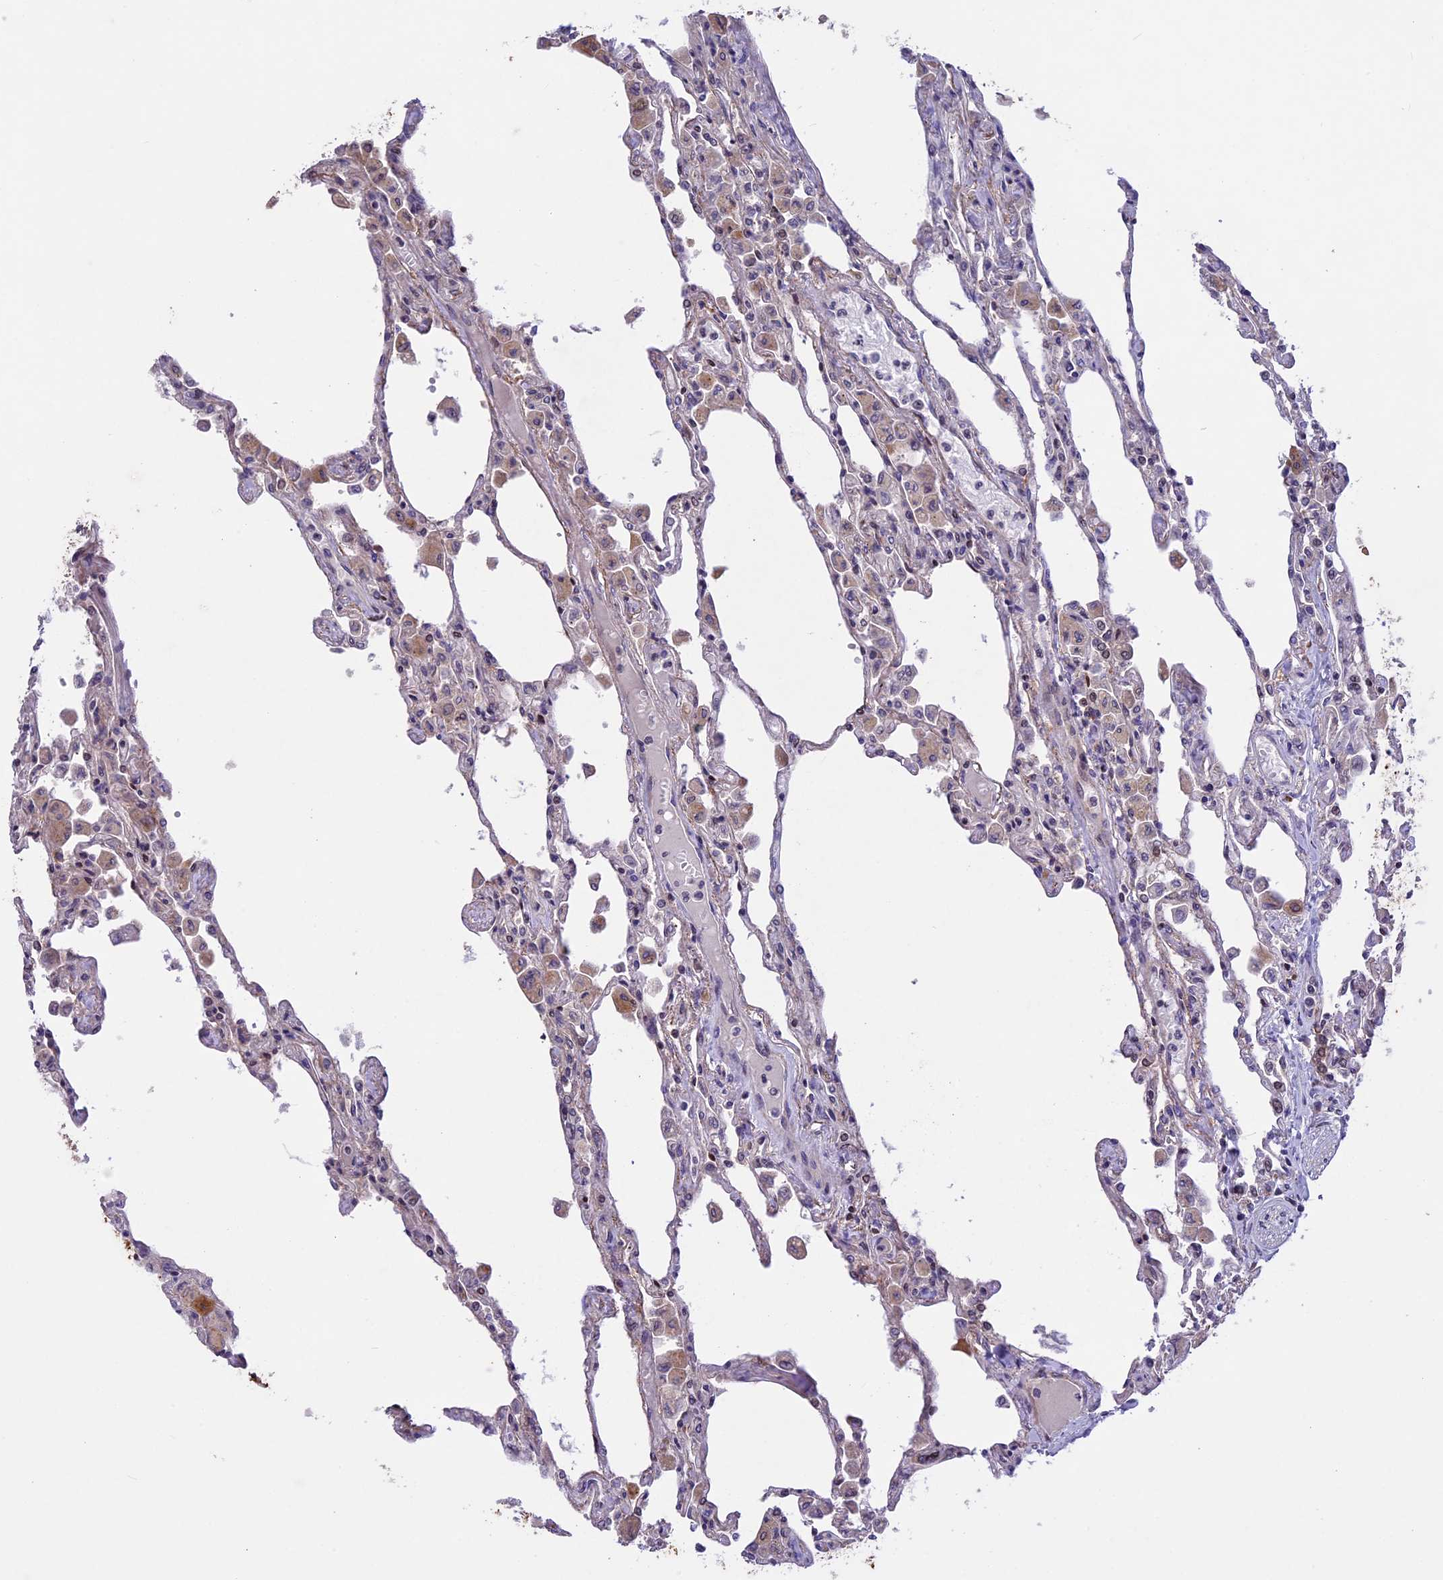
{"staining": {"intensity": "moderate", "quantity": "<25%", "location": "cytoplasmic/membranous"}, "tissue": "lung", "cell_type": "Alveolar cells", "image_type": "normal", "snomed": [{"axis": "morphology", "description": "Normal tissue, NOS"}, {"axis": "topography", "description": "Bronchus"}, {"axis": "topography", "description": "Lung"}], "caption": "Benign lung displays moderate cytoplasmic/membranous expression in approximately <25% of alveolar cells, visualized by immunohistochemistry. (Stains: DAB in brown, nuclei in blue, Microscopy: brightfield microscopy at high magnification).", "gene": "MAN2C1", "patient": {"sex": "female", "age": 49}}